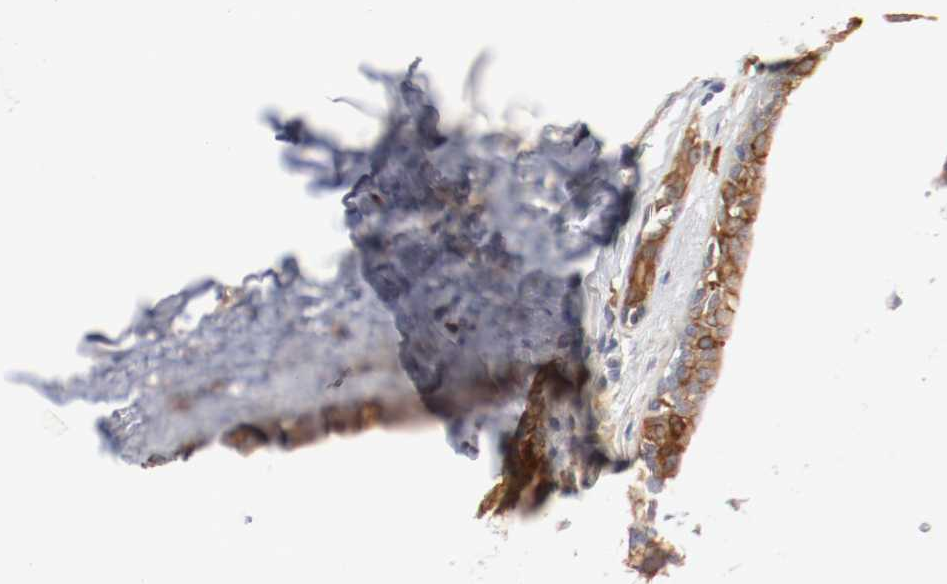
{"staining": {"intensity": "moderate", "quantity": ">75%", "location": "cytoplasmic/membranous"}, "tissue": "breast cancer", "cell_type": "Tumor cells", "image_type": "cancer", "snomed": [{"axis": "morphology", "description": "Duct carcinoma"}, {"axis": "topography", "description": "Breast"}], "caption": "A histopathology image of human intraductal carcinoma (breast) stained for a protein displays moderate cytoplasmic/membranous brown staining in tumor cells.", "gene": "FKBP3", "patient": {"sex": "female", "age": 40}}